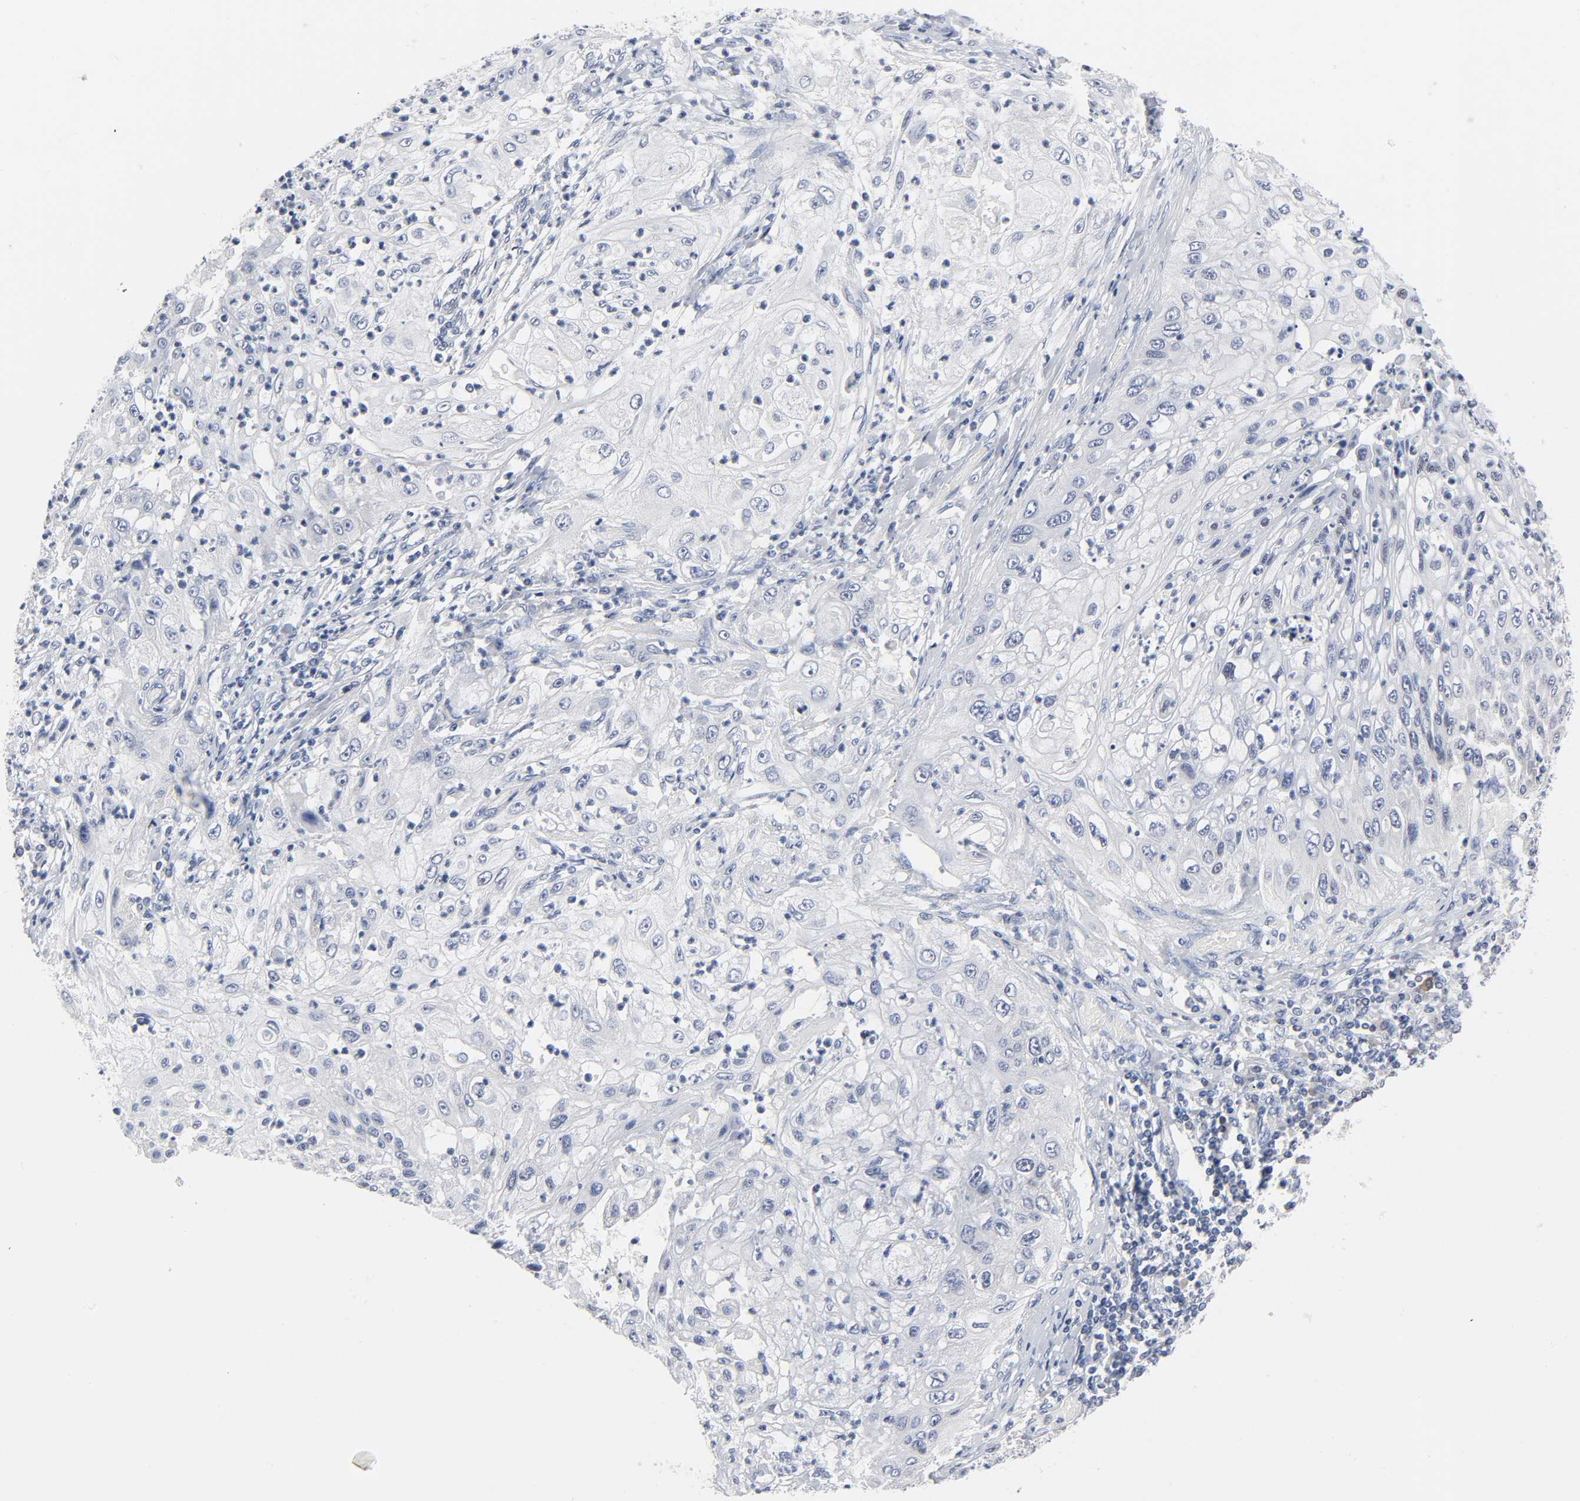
{"staining": {"intensity": "negative", "quantity": "none", "location": "none"}, "tissue": "lung cancer", "cell_type": "Tumor cells", "image_type": "cancer", "snomed": [{"axis": "morphology", "description": "Inflammation, NOS"}, {"axis": "morphology", "description": "Squamous cell carcinoma, NOS"}, {"axis": "topography", "description": "Lymph node"}, {"axis": "topography", "description": "Soft tissue"}, {"axis": "topography", "description": "Lung"}], "caption": "The image displays no significant staining in tumor cells of lung cancer.", "gene": "WEE1", "patient": {"sex": "male", "age": 66}}